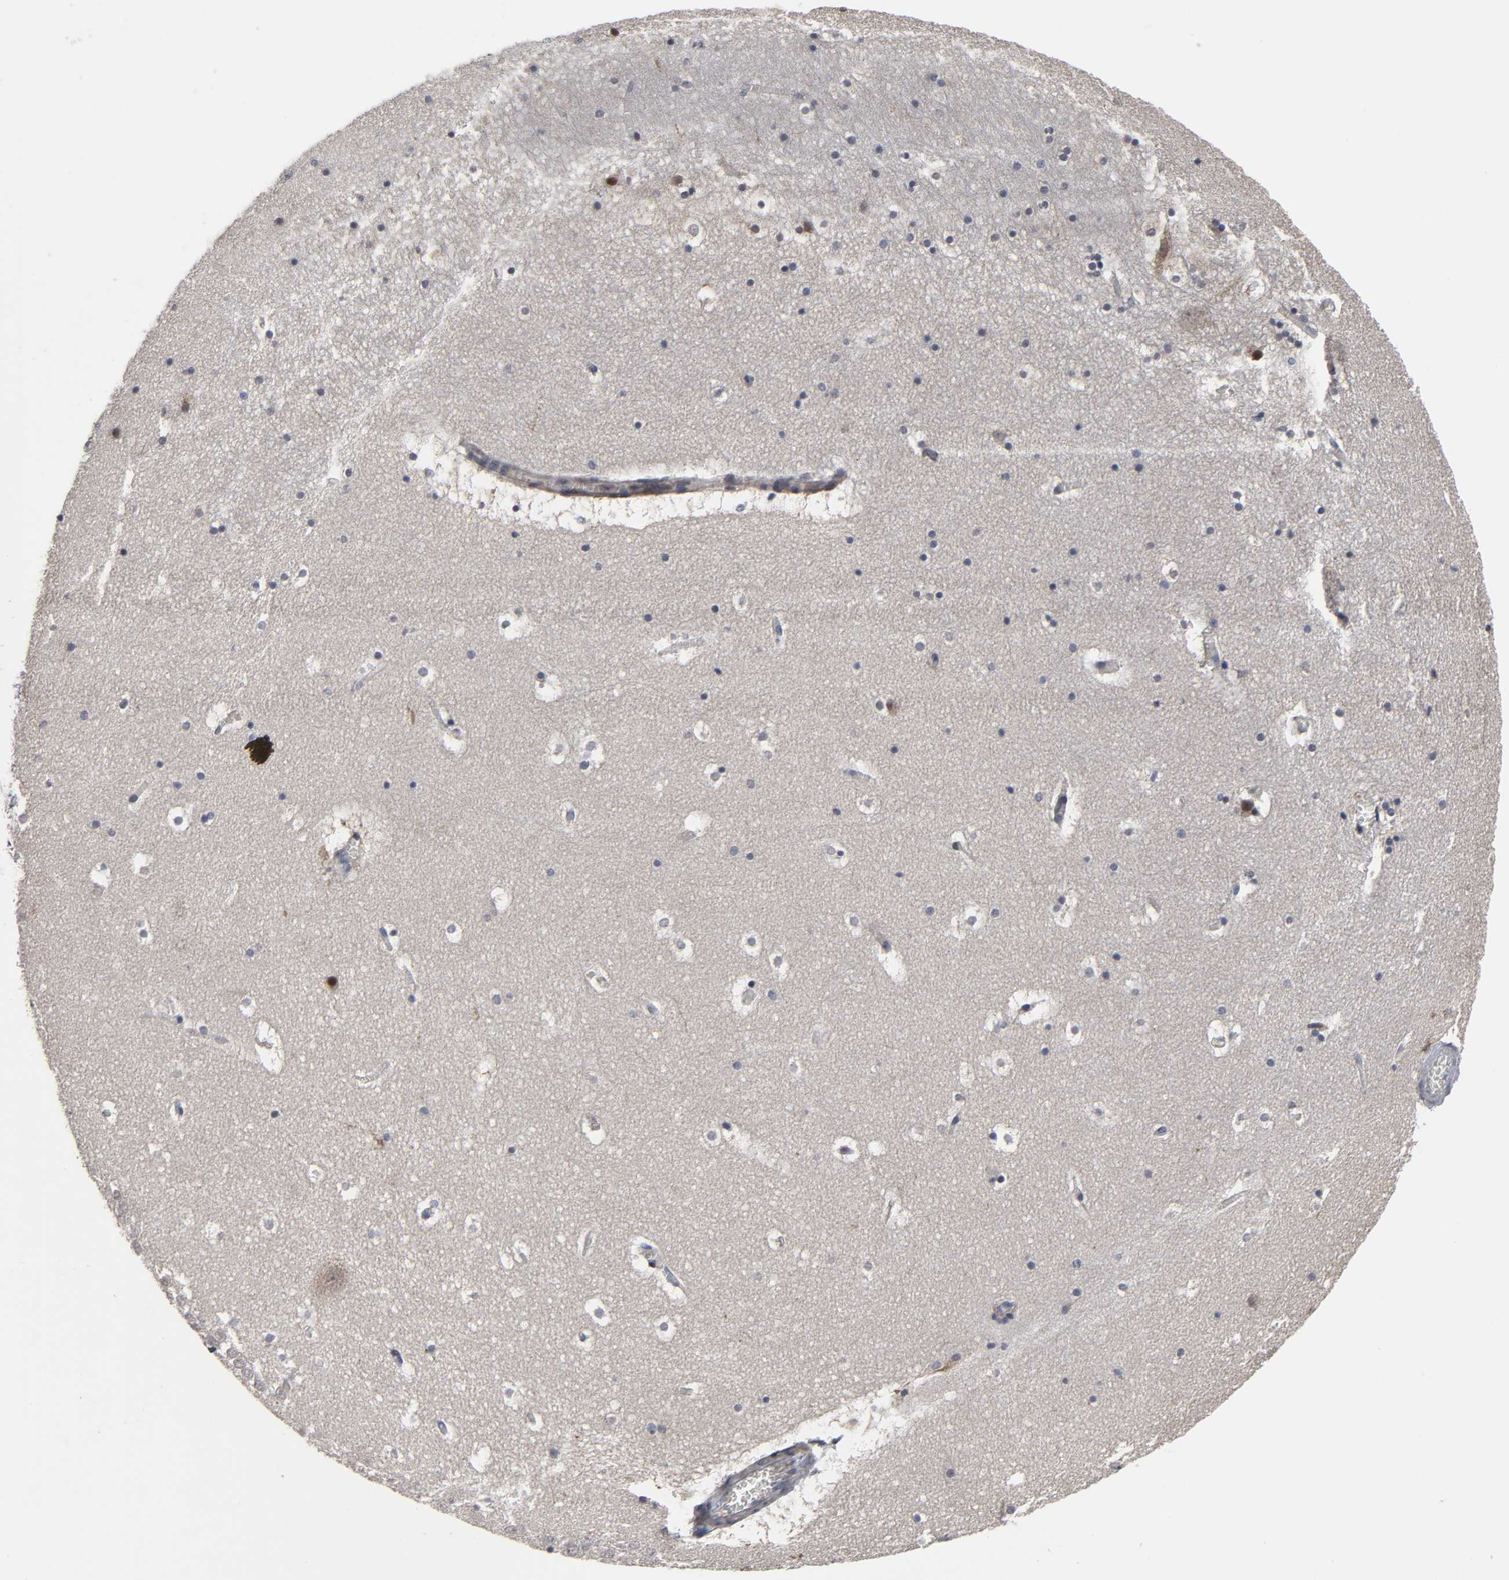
{"staining": {"intensity": "strong", "quantity": "<25%", "location": "nuclear"}, "tissue": "hippocampus", "cell_type": "Glial cells", "image_type": "normal", "snomed": [{"axis": "morphology", "description": "Normal tissue, NOS"}, {"axis": "topography", "description": "Hippocampus"}], "caption": "Immunohistochemical staining of normal hippocampus exhibits <25% levels of strong nuclear protein staining in approximately <25% of glial cells.", "gene": "HNF4A", "patient": {"sex": "male", "age": 45}}